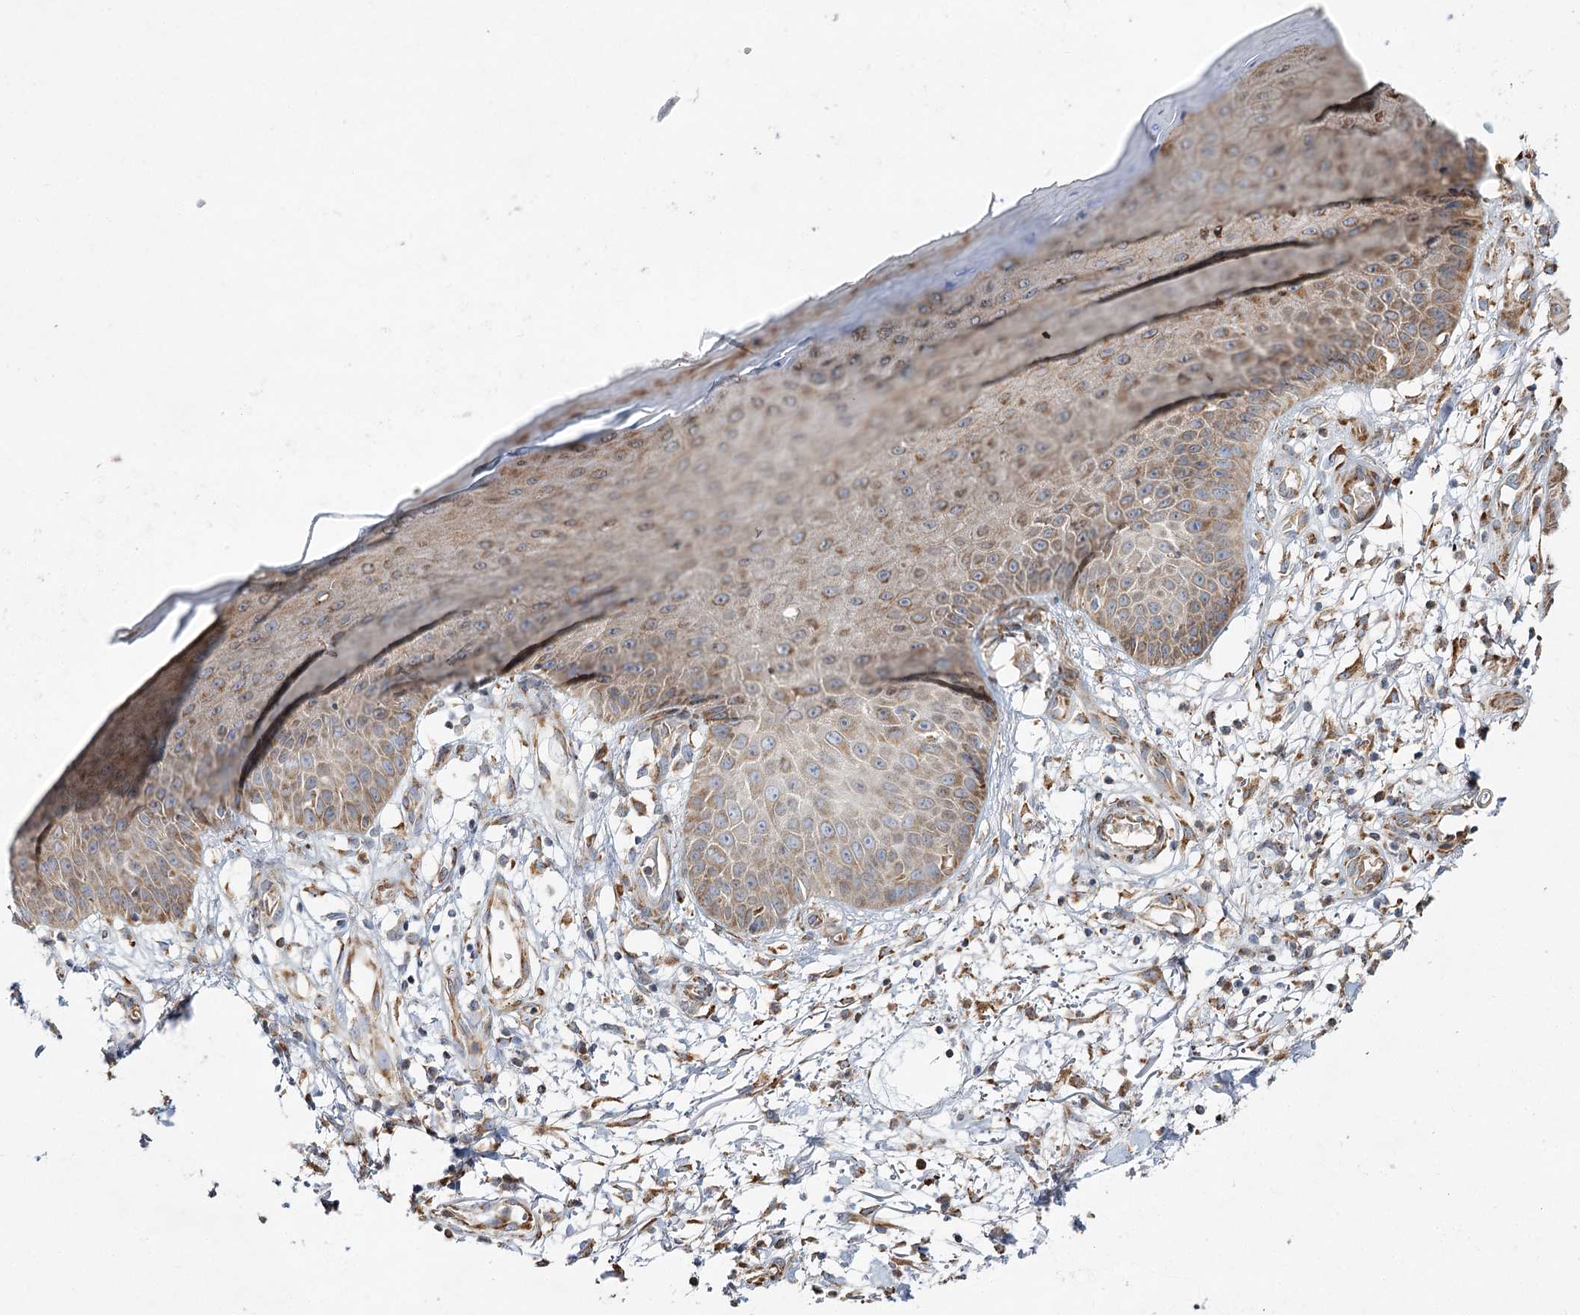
{"staining": {"intensity": "moderate", "quantity": ">75%", "location": "cytoplasmic/membranous"}, "tissue": "skin", "cell_type": "Fibroblasts", "image_type": "normal", "snomed": [{"axis": "morphology", "description": "Normal tissue, NOS"}, {"axis": "morphology", "description": "Inflammation, NOS"}, {"axis": "topography", "description": "Skin"}], "caption": "Immunohistochemical staining of normal human skin demonstrates >75% levels of moderate cytoplasmic/membranous protein staining in about >75% of fibroblasts.", "gene": "ZFYVE16", "patient": {"sex": "female", "age": 44}}